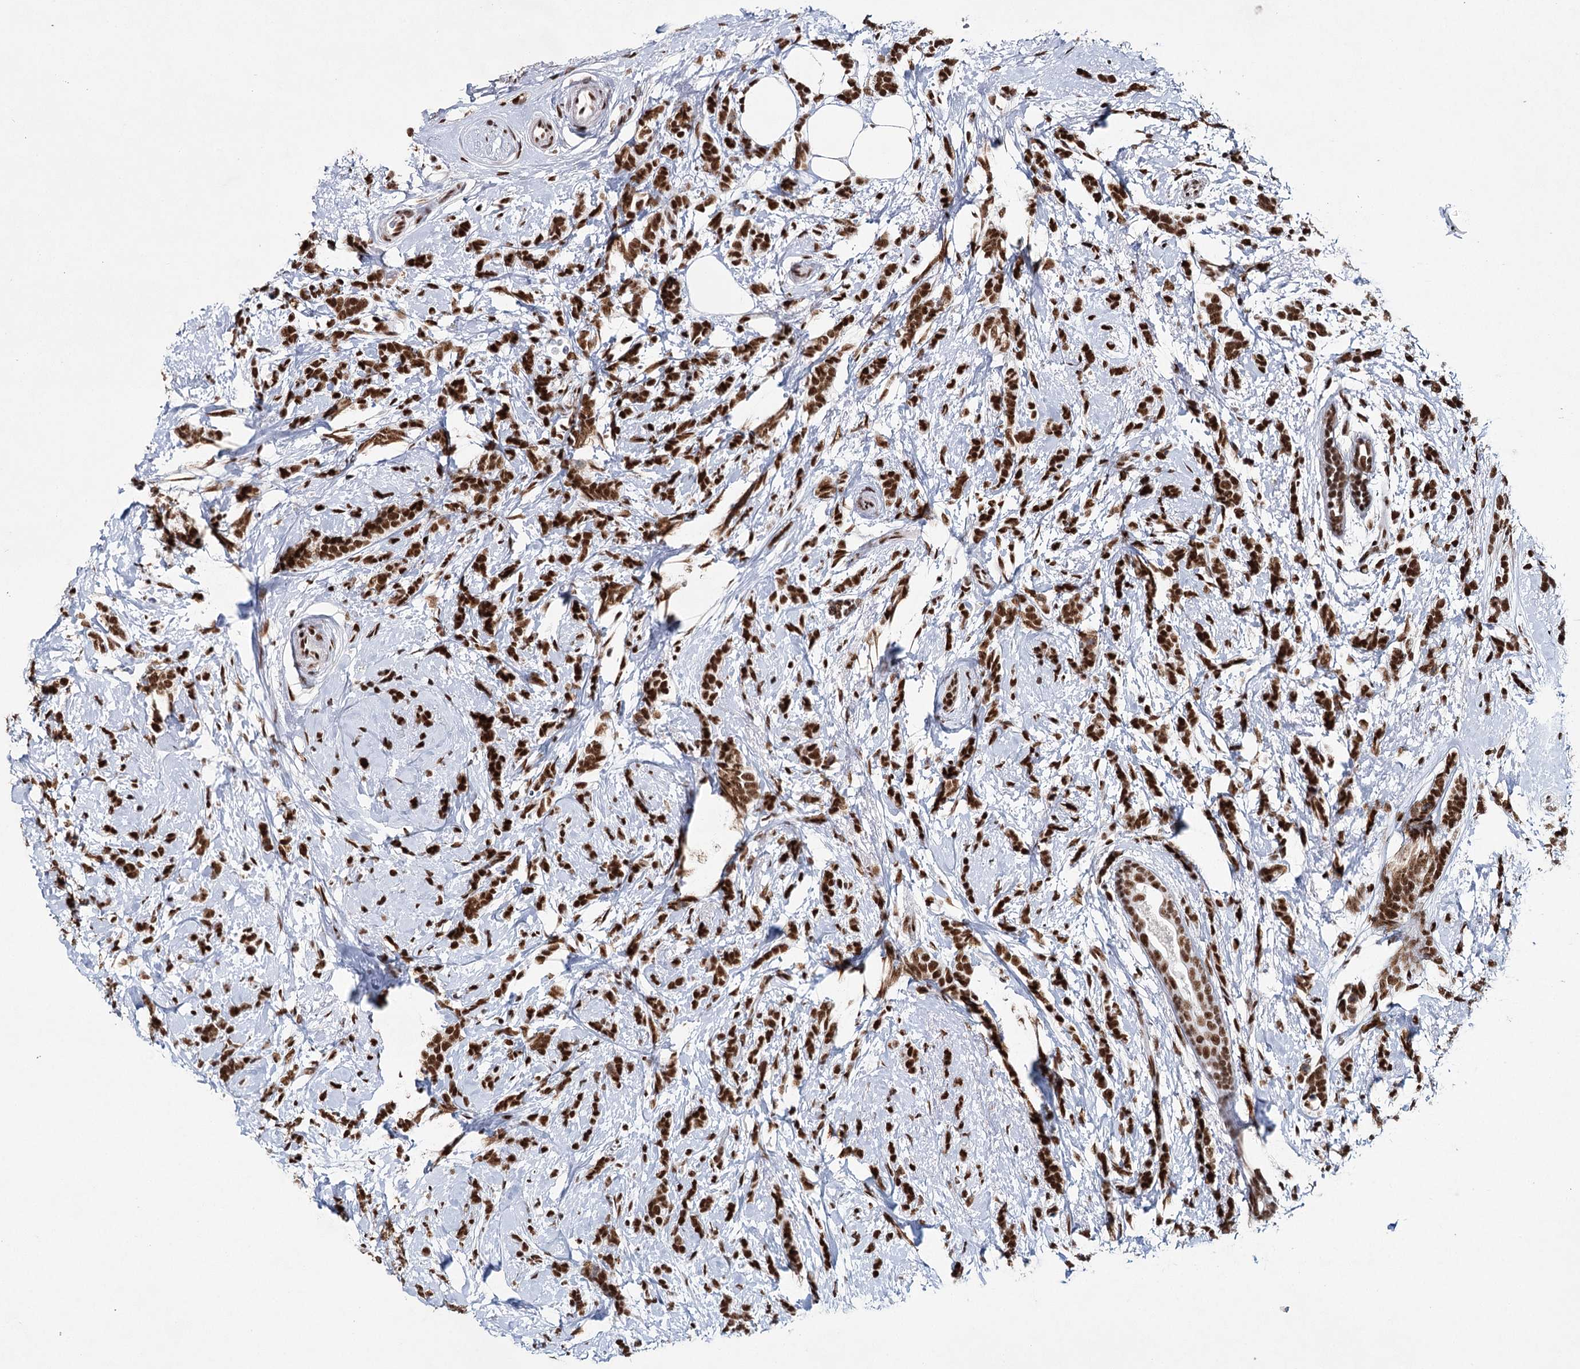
{"staining": {"intensity": "strong", "quantity": ">75%", "location": "nuclear"}, "tissue": "breast cancer", "cell_type": "Tumor cells", "image_type": "cancer", "snomed": [{"axis": "morphology", "description": "Lobular carcinoma"}, {"axis": "topography", "description": "Breast"}], "caption": "Approximately >75% of tumor cells in breast cancer display strong nuclear protein expression as visualized by brown immunohistochemical staining.", "gene": "SCAF8", "patient": {"sex": "female", "age": 58}}